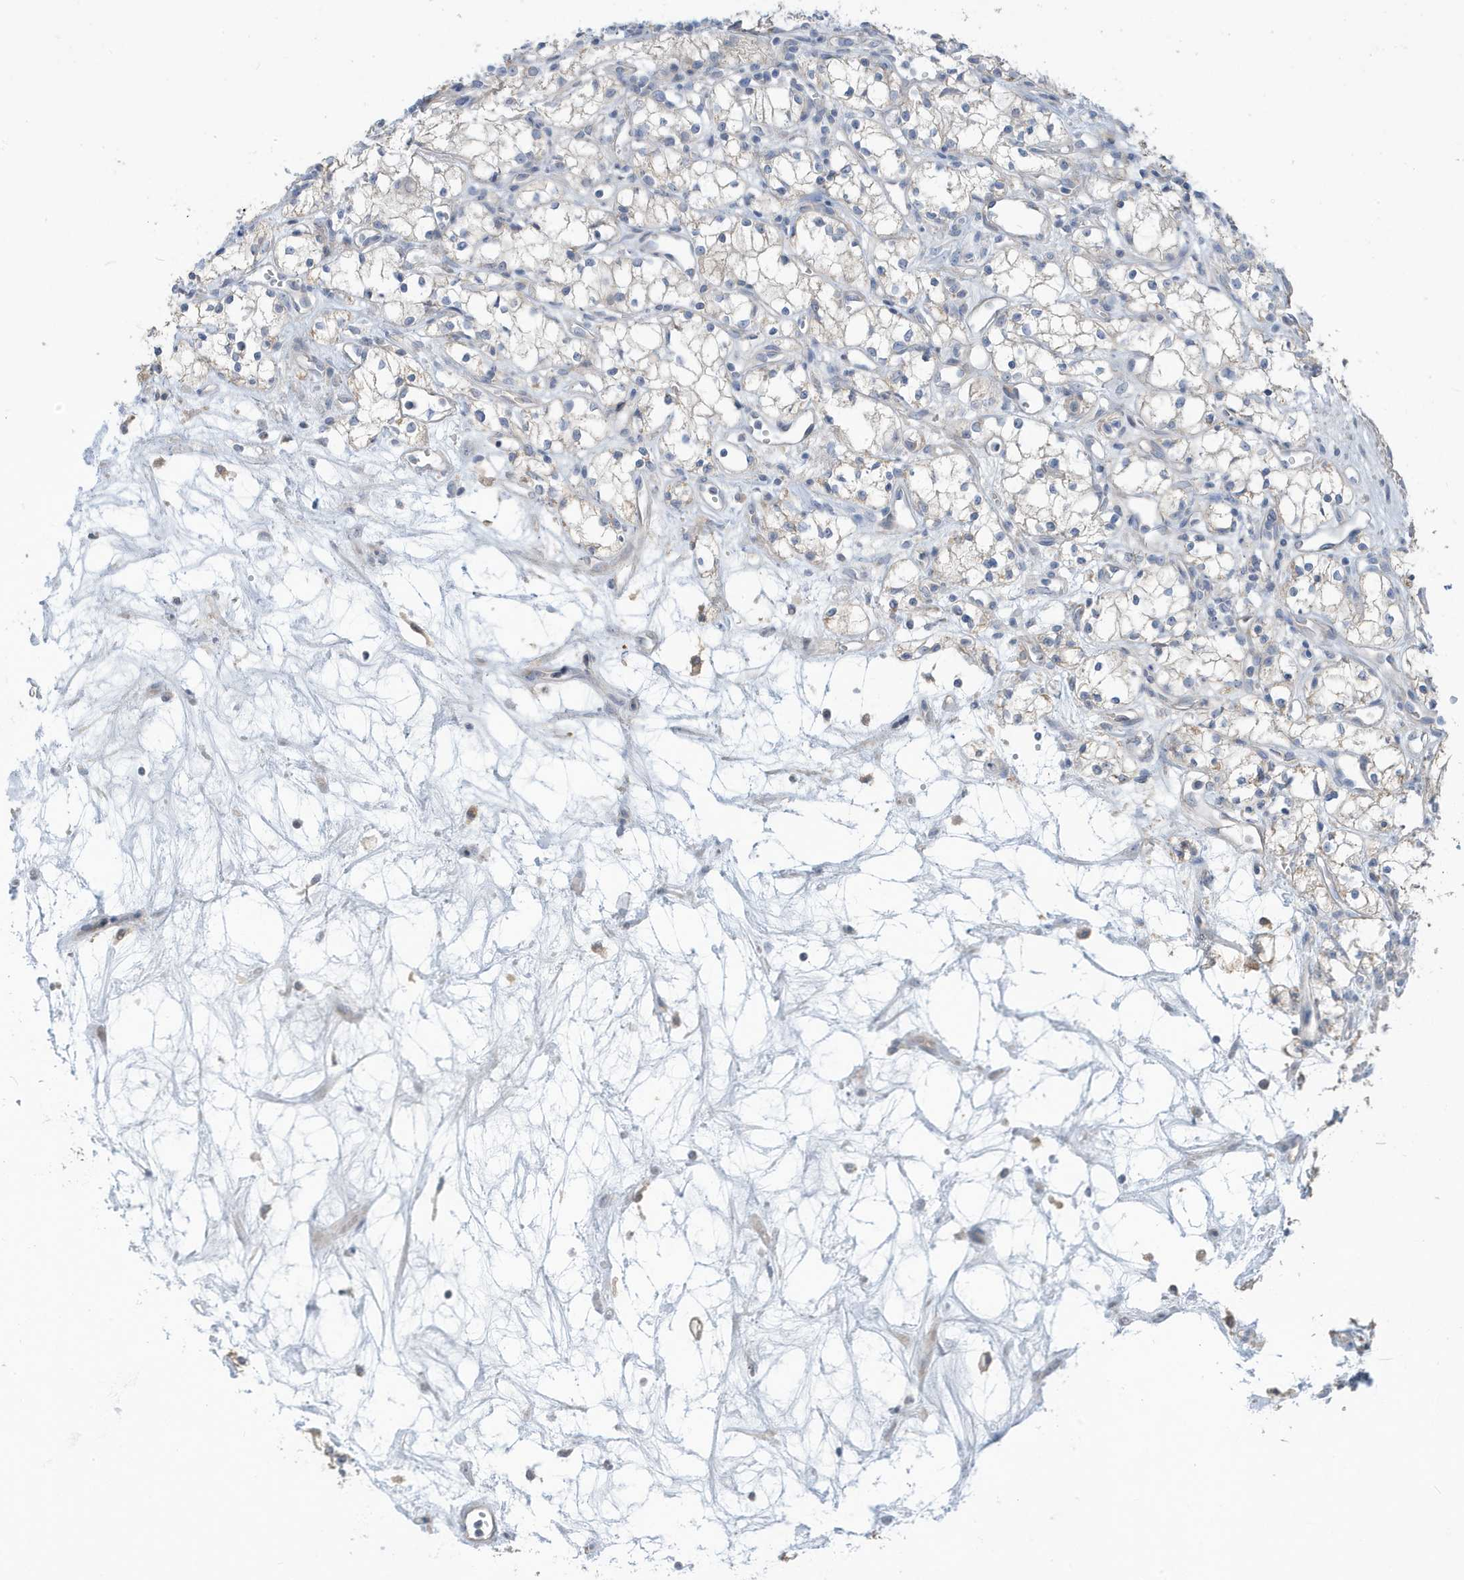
{"staining": {"intensity": "negative", "quantity": "none", "location": "none"}, "tissue": "renal cancer", "cell_type": "Tumor cells", "image_type": "cancer", "snomed": [{"axis": "morphology", "description": "Adenocarcinoma, NOS"}, {"axis": "topography", "description": "Kidney"}], "caption": "IHC photomicrograph of neoplastic tissue: renal cancer stained with DAB shows no significant protein positivity in tumor cells.", "gene": "ATP13A5", "patient": {"sex": "male", "age": 59}}